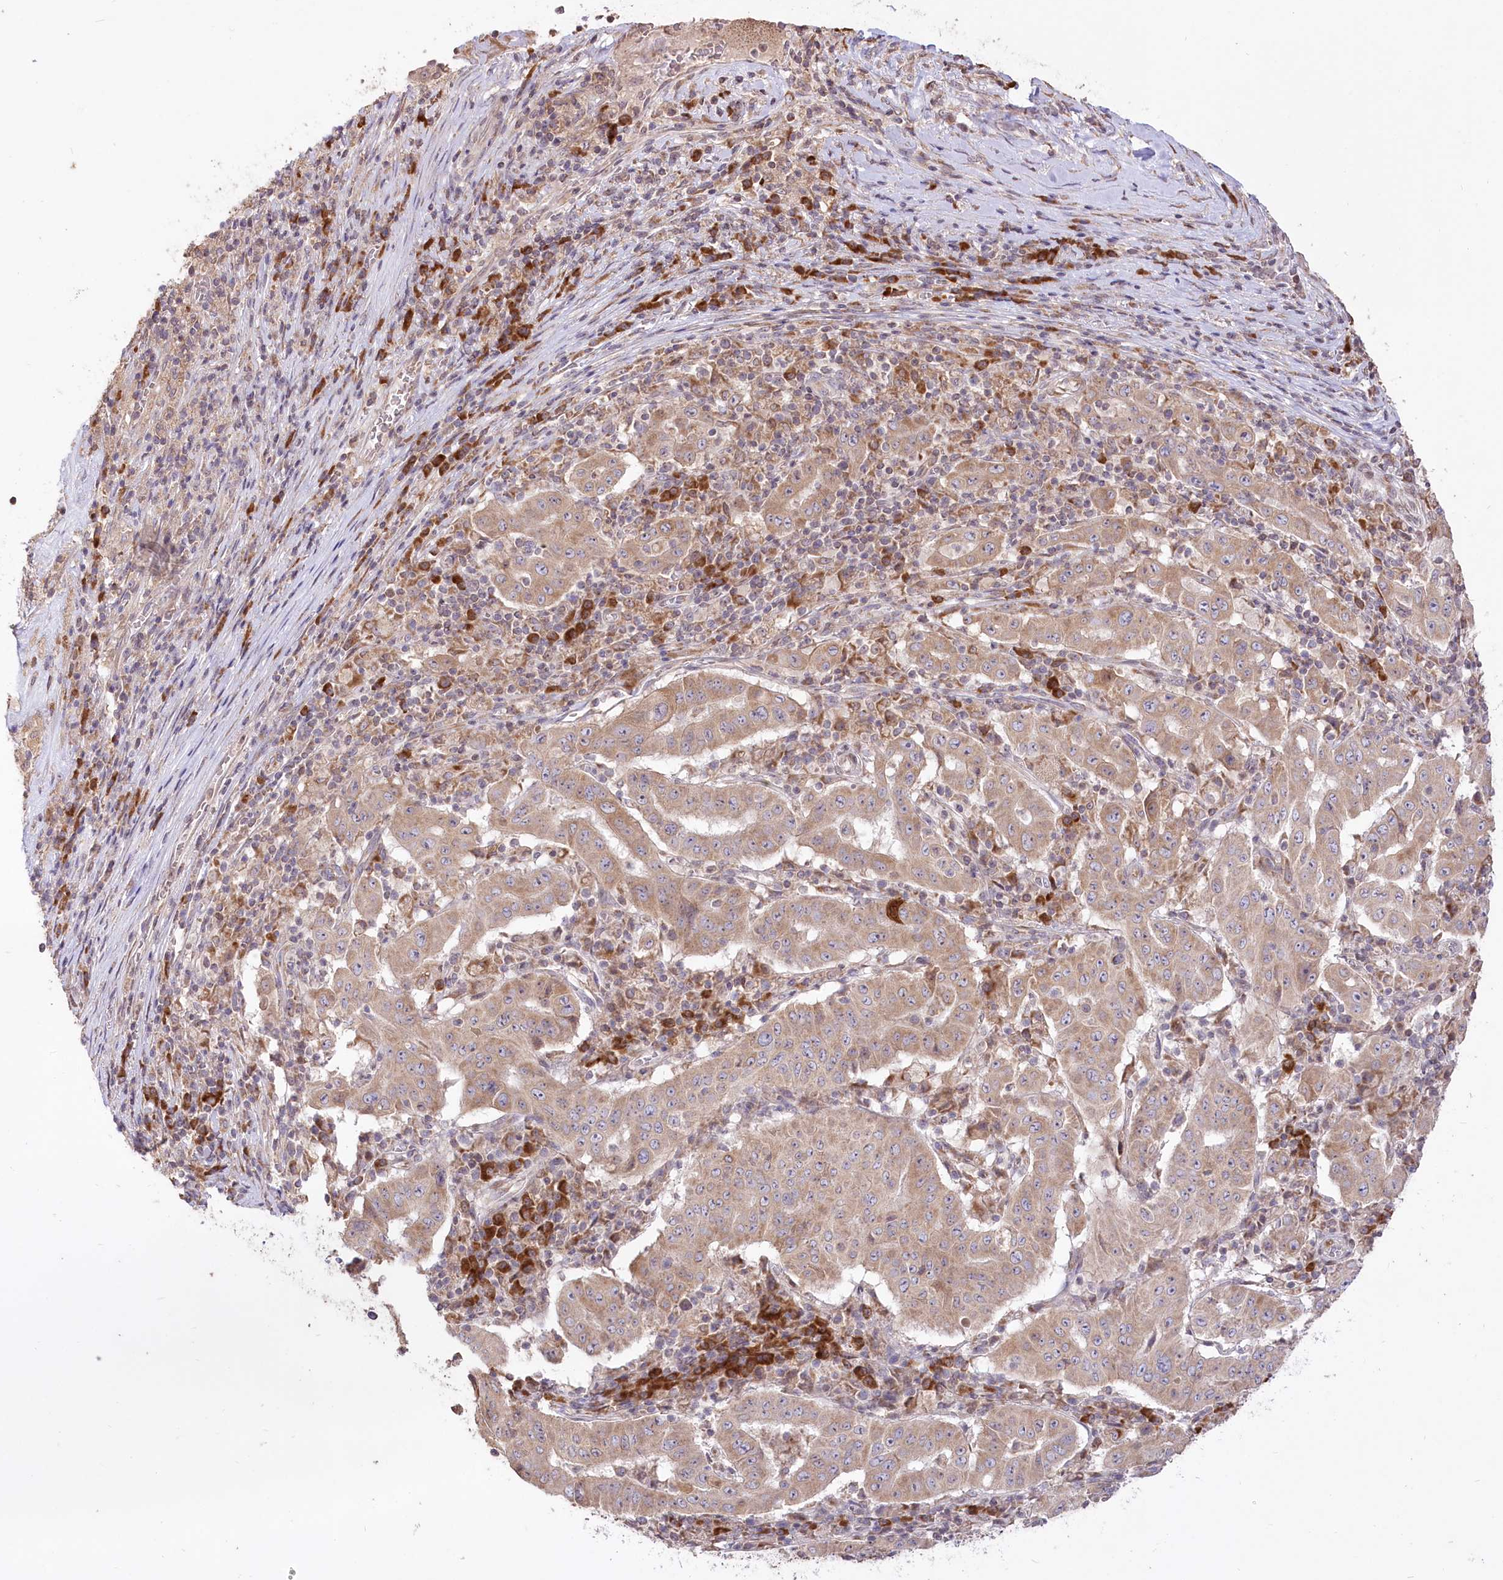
{"staining": {"intensity": "moderate", "quantity": ">75%", "location": "cytoplasmic/membranous"}, "tissue": "pancreatic cancer", "cell_type": "Tumor cells", "image_type": "cancer", "snomed": [{"axis": "morphology", "description": "Adenocarcinoma, NOS"}, {"axis": "topography", "description": "Pancreas"}], "caption": "Pancreatic cancer stained with IHC shows moderate cytoplasmic/membranous positivity in approximately >75% of tumor cells. Nuclei are stained in blue.", "gene": "STT3B", "patient": {"sex": "male", "age": 63}}